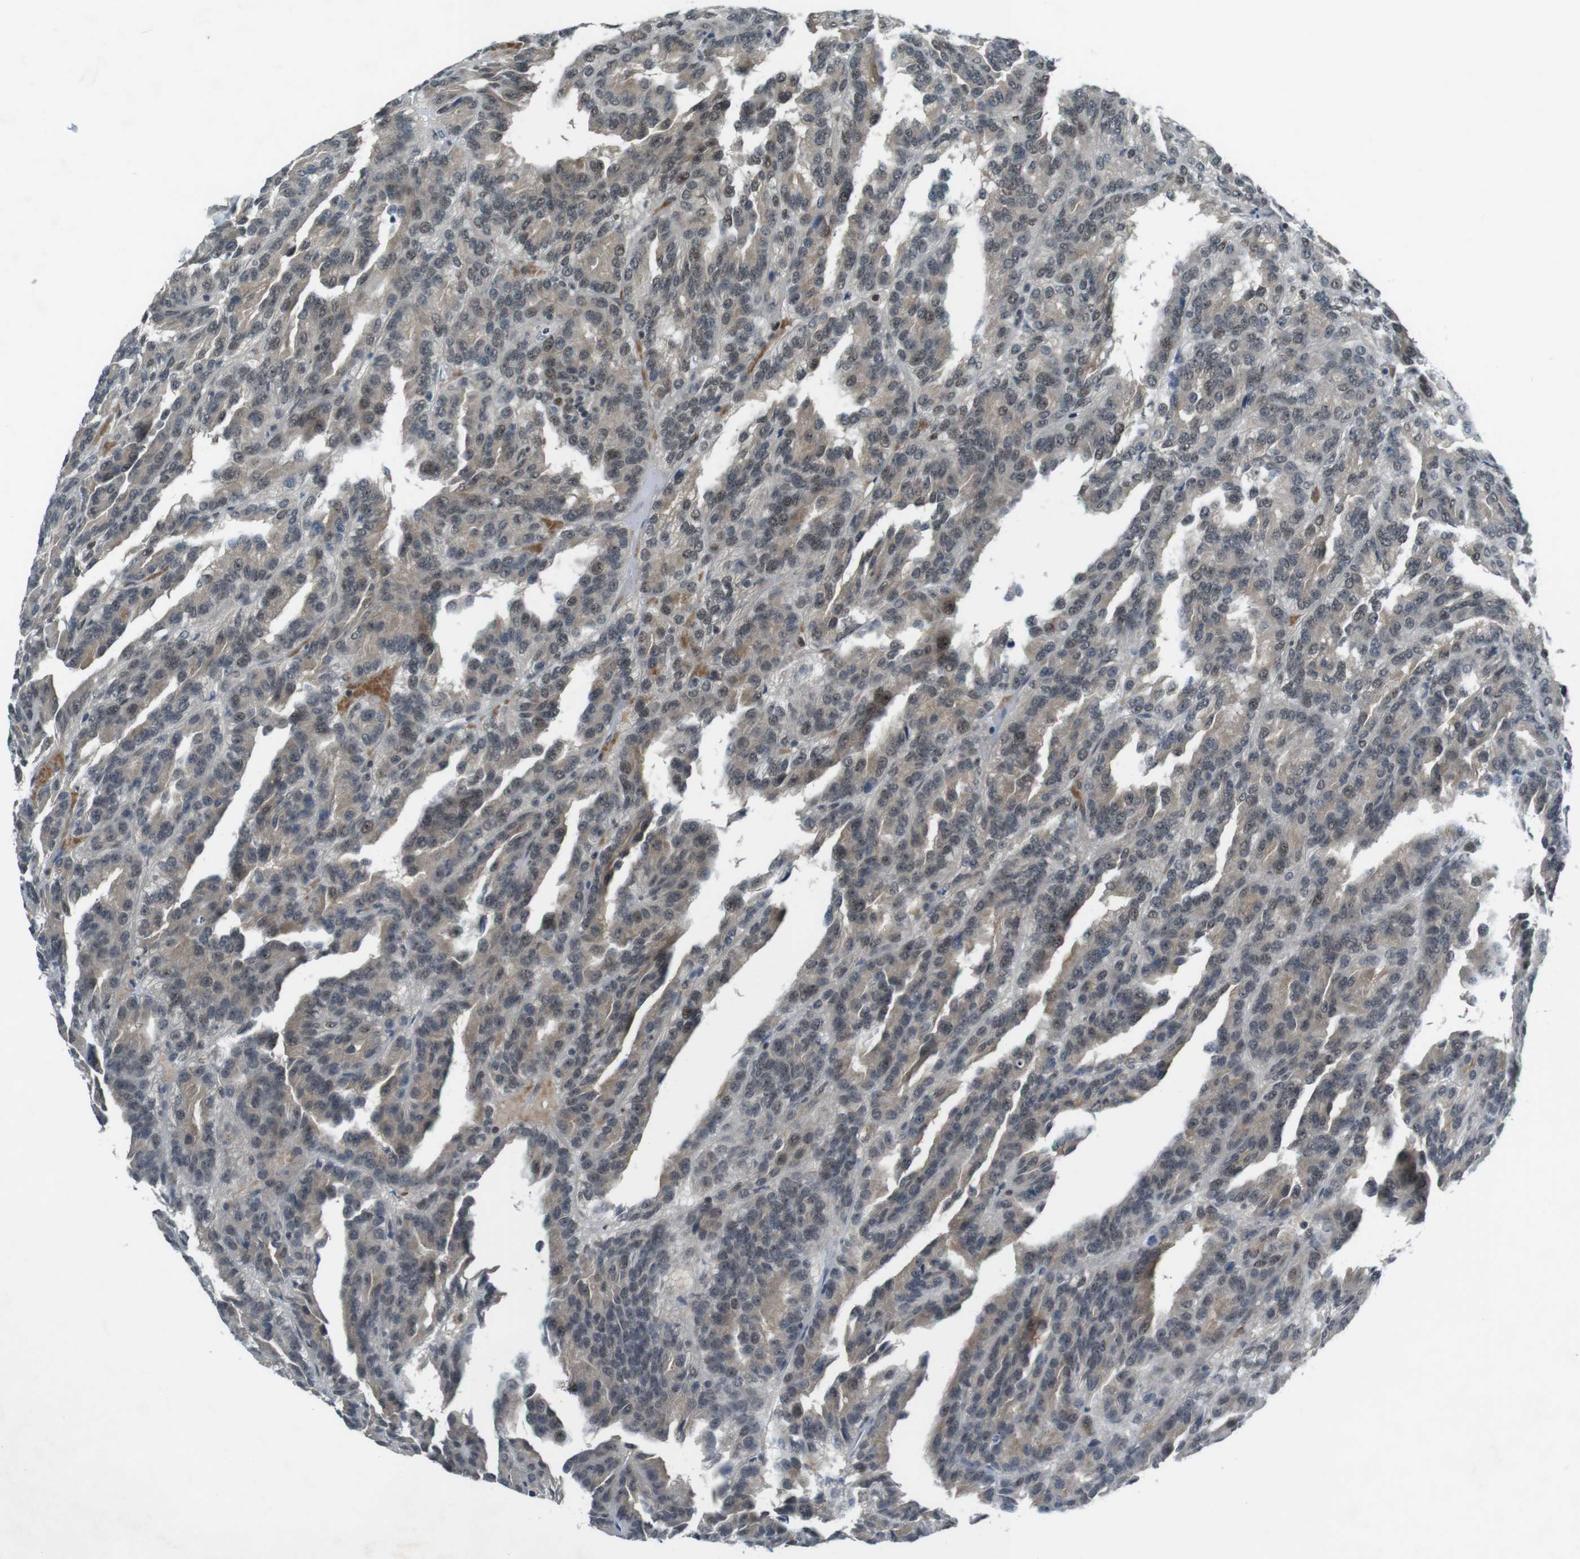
{"staining": {"intensity": "weak", "quantity": "25%-75%", "location": "cytoplasmic/membranous,nuclear"}, "tissue": "renal cancer", "cell_type": "Tumor cells", "image_type": "cancer", "snomed": [{"axis": "morphology", "description": "Adenocarcinoma, NOS"}, {"axis": "topography", "description": "Kidney"}], "caption": "Protein staining of adenocarcinoma (renal) tissue shows weak cytoplasmic/membranous and nuclear expression in about 25%-75% of tumor cells.", "gene": "MAPKAPK5", "patient": {"sex": "male", "age": 46}}